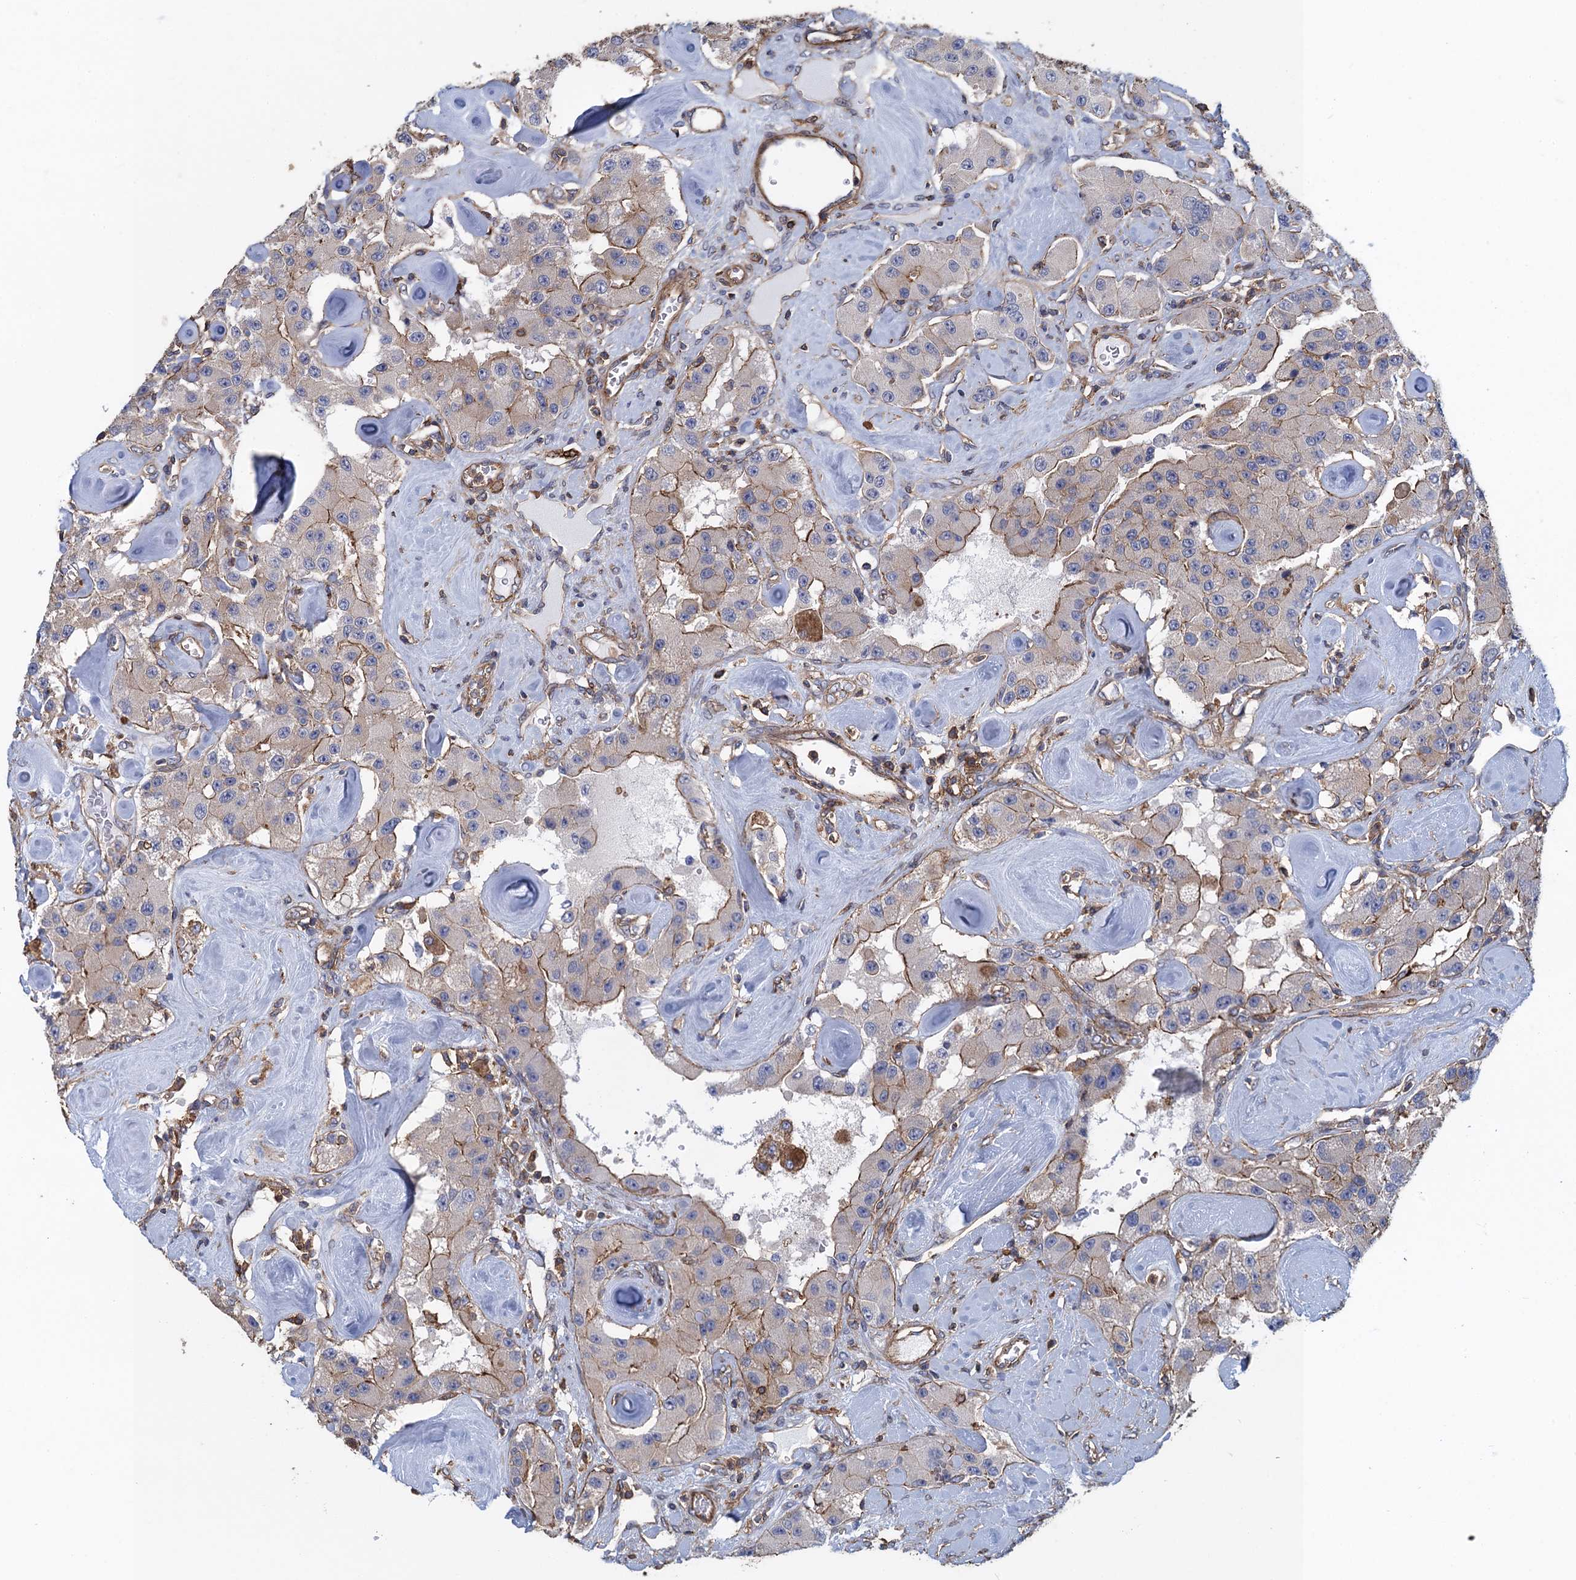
{"staining": {"intensity": "weak", "quantity": "25%-75%", "location": "cytoplasmic/membranous"}, "tissue": "carcinoid", "cell_type": "Tumor cells", "image_type": "cancer", "snomed": [{"axis": "morphology", "description": "Carcinoid, malignant, NOS"}, {"axis": "topography", "description": "Pancreas"}], "caption": "IHC of carcinoid shows low levels of weak cytoplasmic/membranous expression in about 25%-75% of tumor cells.", "gene": "PROSER2", "patient": {"sex": "male", "age": 41}}